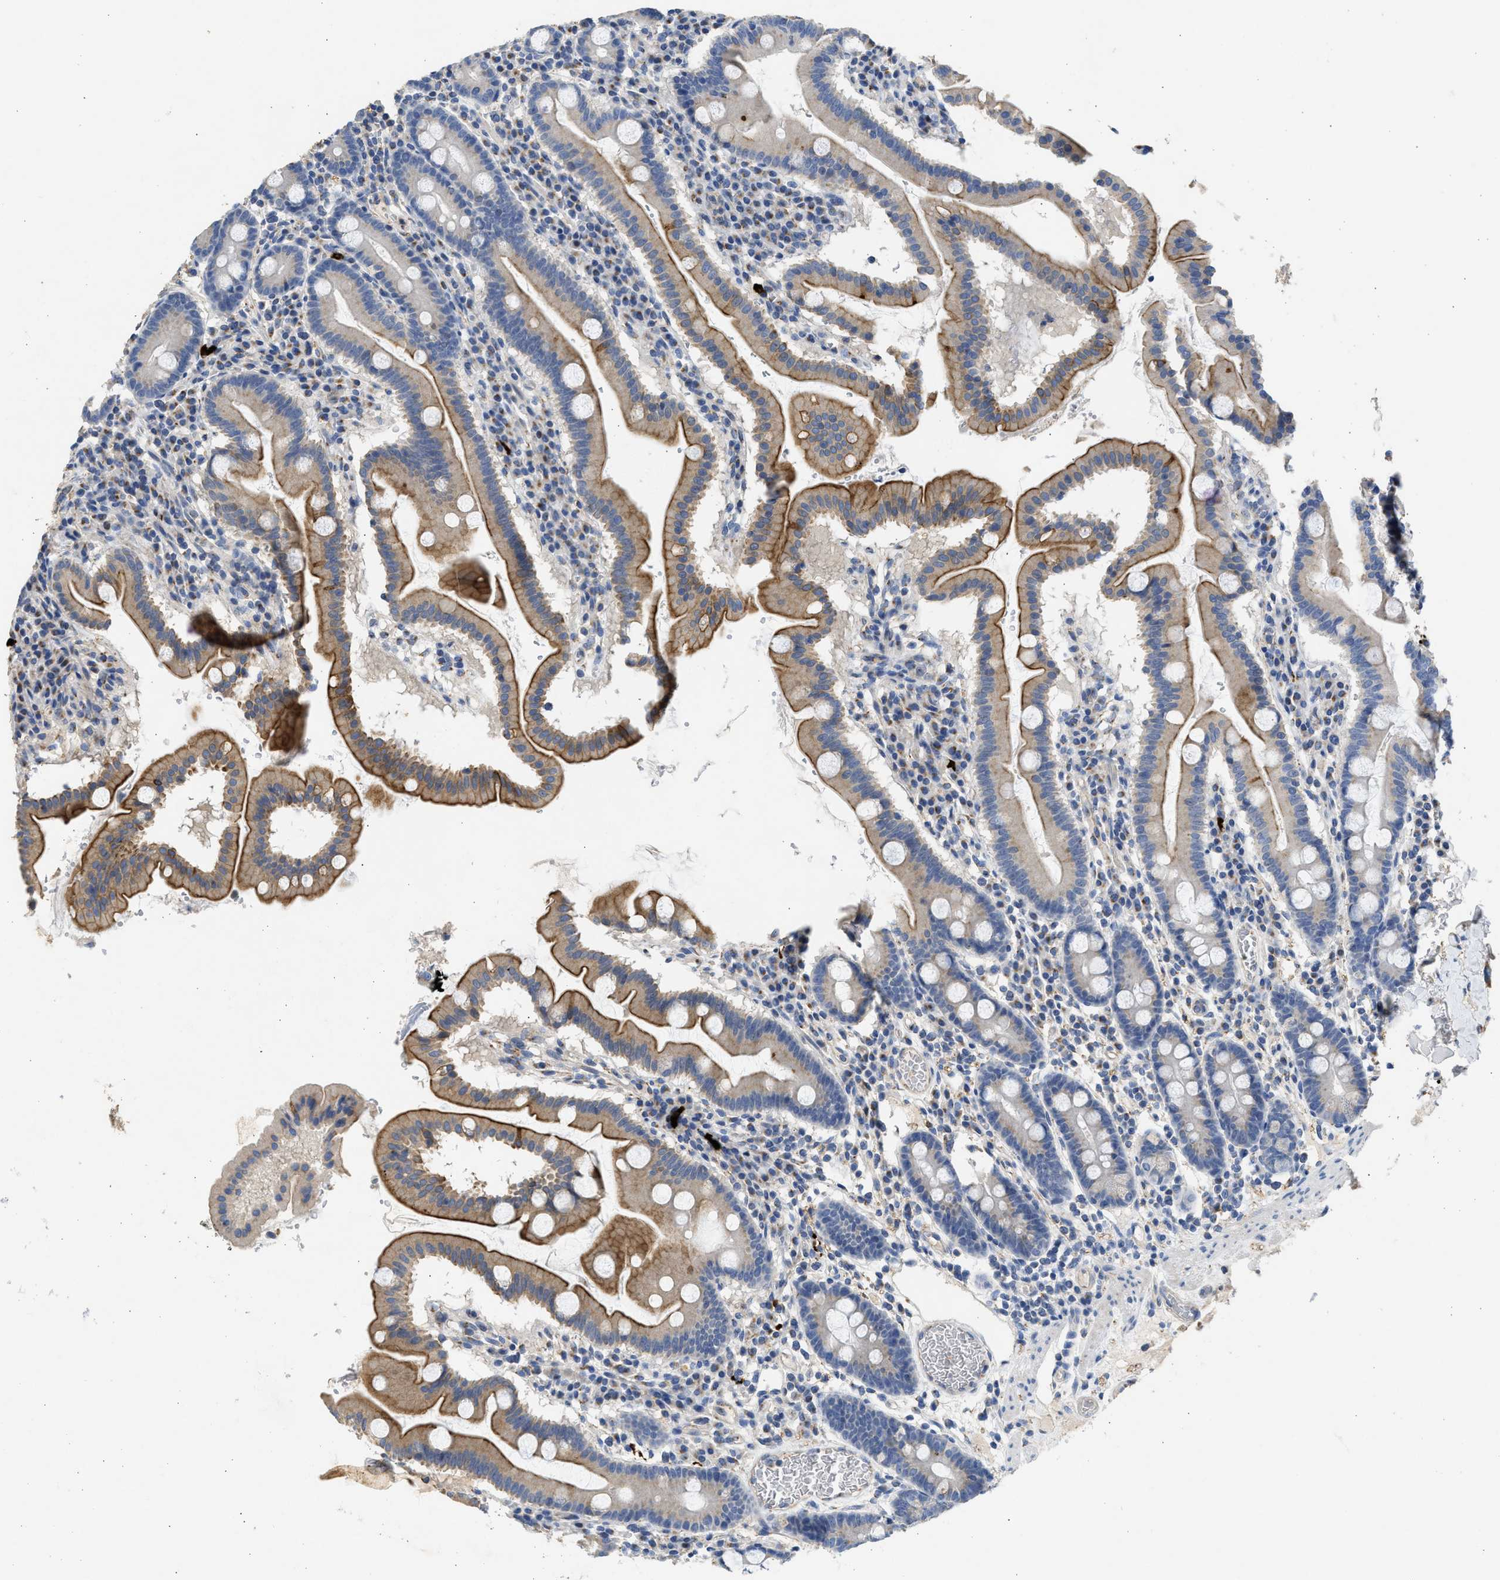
{"staining": {"intensity": "moderate", "quantity": "25%-75%", "location": "cytoplasmic/membranous"}, "tissue": "duodenum", "cell_type": "Glandular cells", "image_type": "normal", "snomed": [{"axis": "morphology", "description": "Normal tissue, NOS"}, {"axis": "topography", "description": "Duodenum"}], "caption": "This photomicrograph displays IHC staining of normal duodenum, with medium moderate cytoplasmic/membranous expression in about 25%-75% of glandular cells.", "gene": "IPO8", "patient": {"sex": "male", "age": 50}}